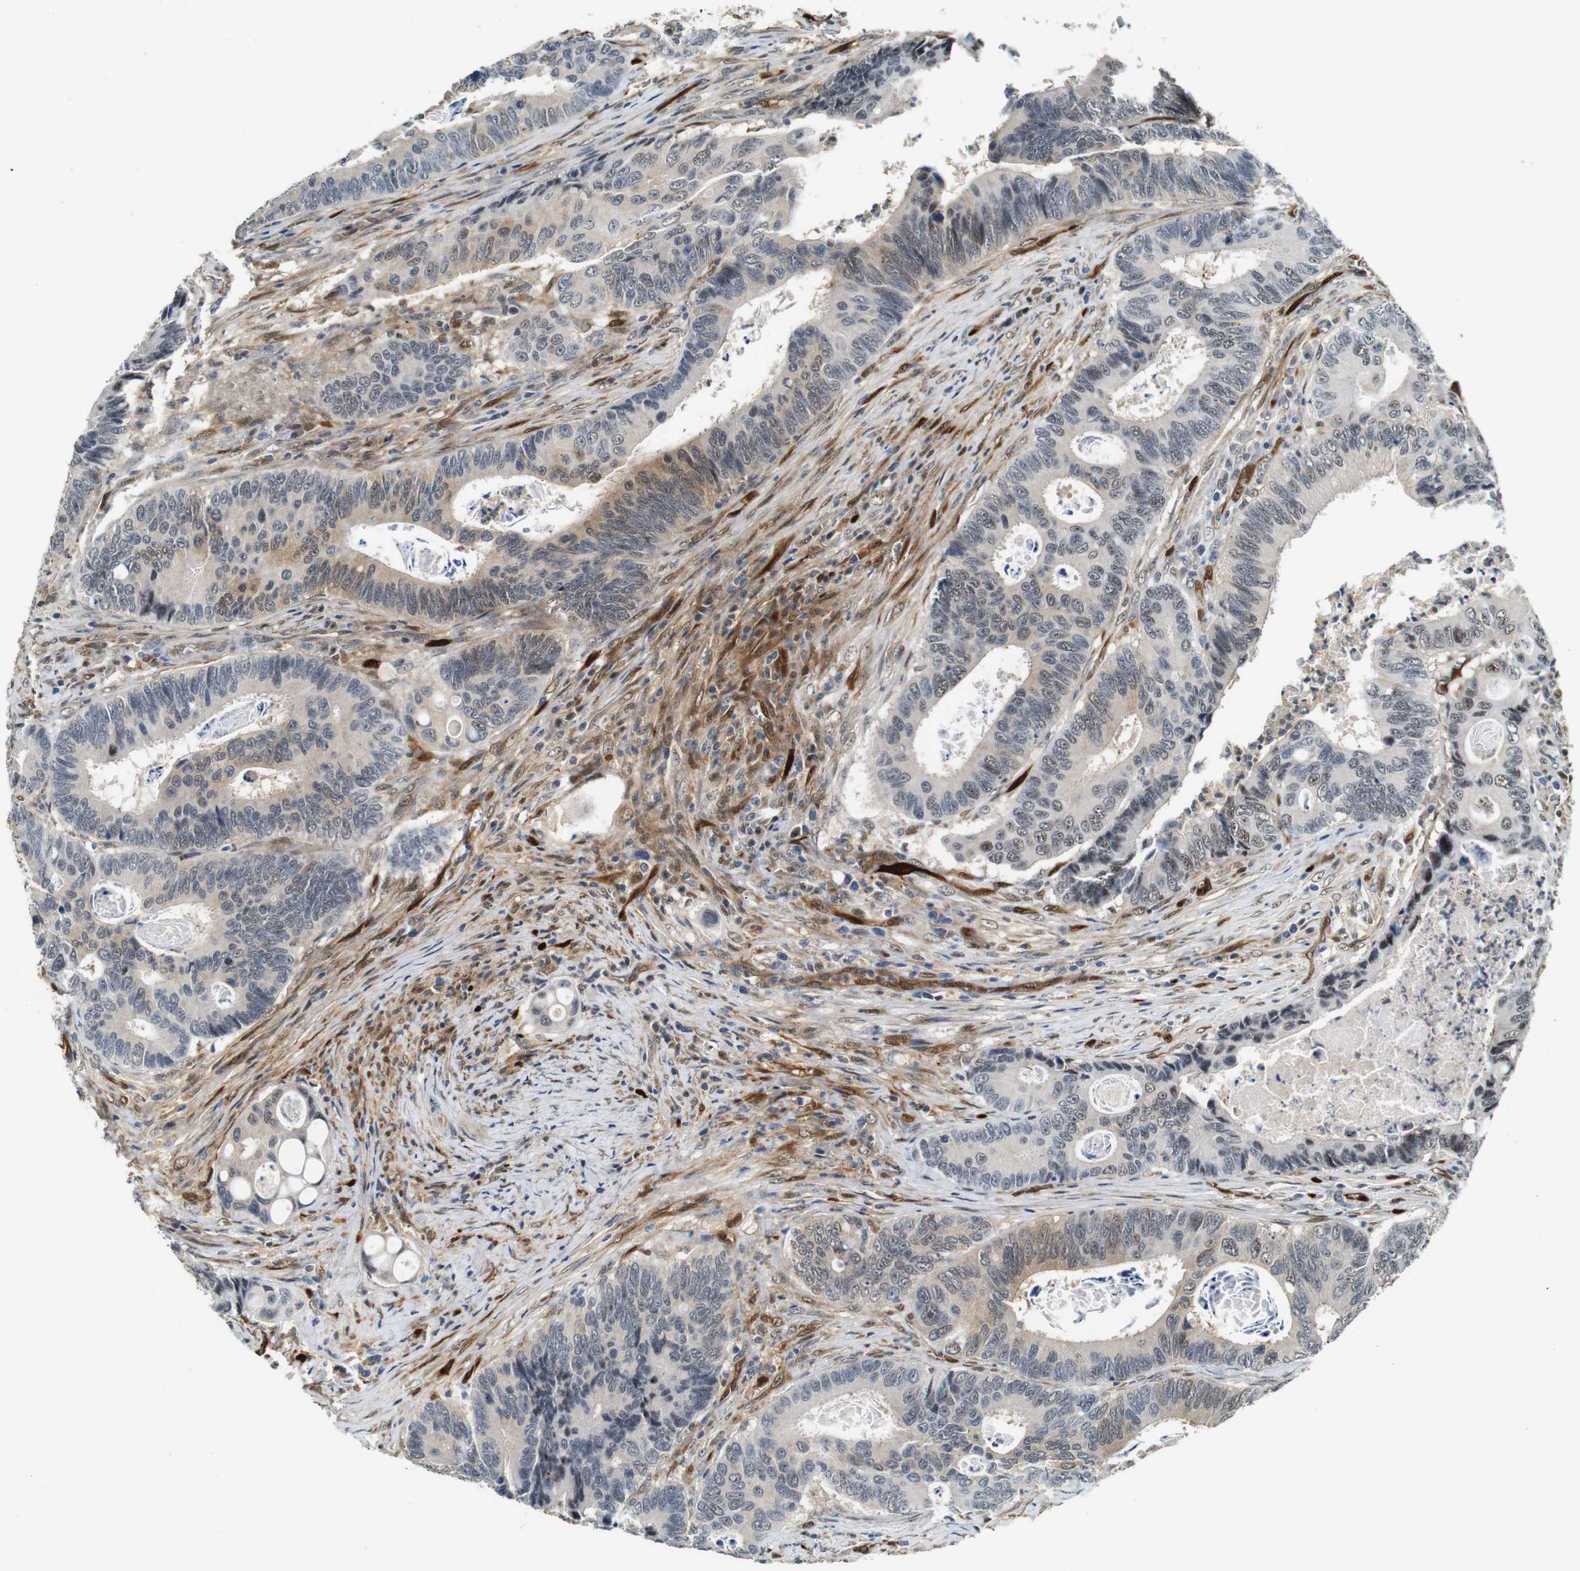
{"staining": {"intensity": "weak", "quantity": "25%-75%", "location": "cytoplasmic/membranous,nuclear"}, "tissue": "colorectal cancer", "cell_type": "Tumor cells", "image_type": "cancer", "snomed": [{"axis": "morphology", "description": "Inflammation, NOS"}, {"axis": "morphology", "description": "Adenocarcinoma, NOS"}, {"axis": "topography", "description": "Colon"}], "caption": "Human colorectal cancer stained with a protein marker exhibits weak staining in tumor cells.", "gene": "LXN", "patient": {"sex": "male", "age": 72}}